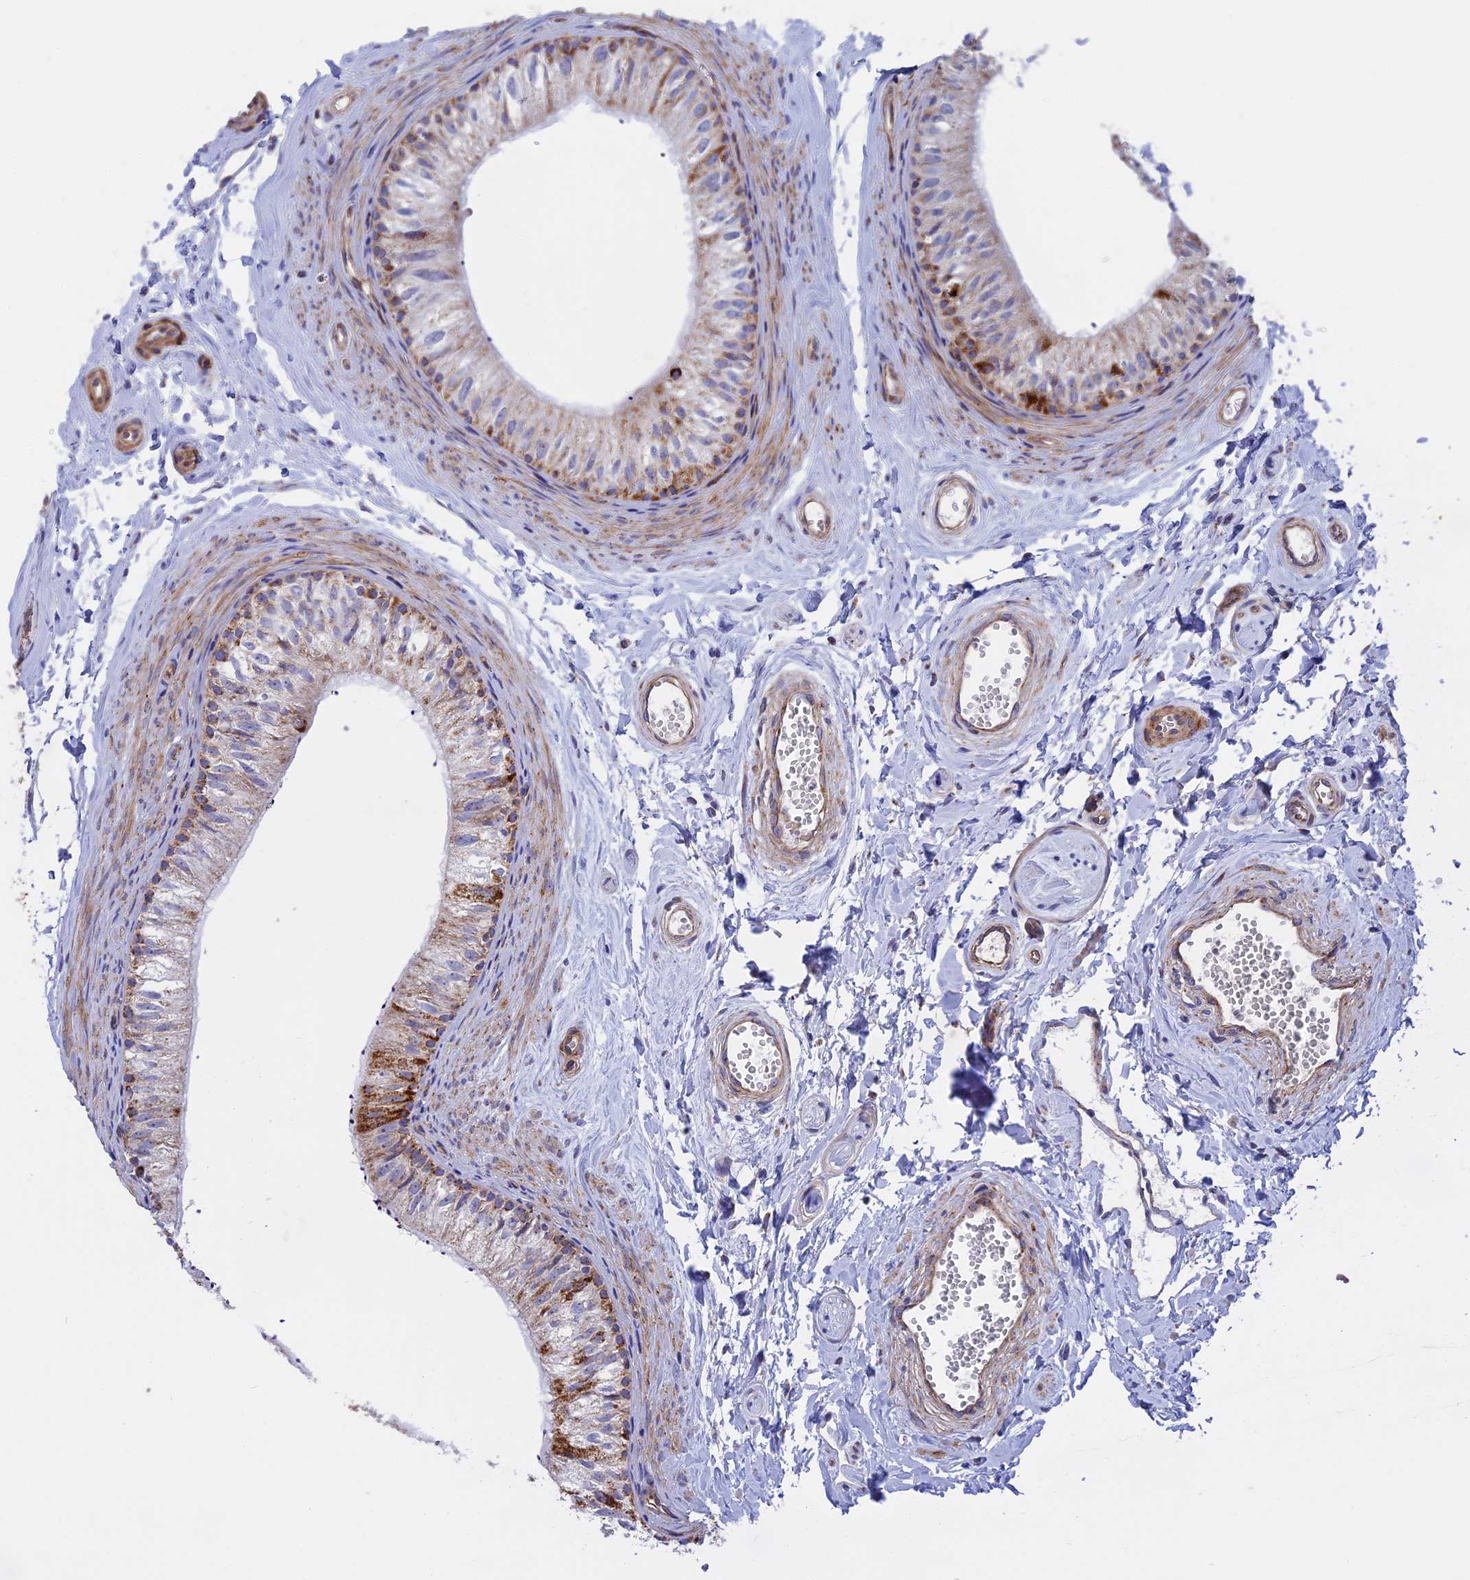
{"staining": {"intensity": "strong", "quantity": "25%-75%", "location": "cytoplasmic/membranous"}, "tissue": "epididymis", "cell_type": "Glandular cells", "image_type": "normal", "snomed": [{"axis": "morphology", "description": "Normal tissue, NOS"}, {"axis": "topography", "description": "Epididymis"}], "caption": "Glandular cells exhibit high levels of strong cytoplasmic/membranous expression in about 25%-75% of cells in normal human epididymis. Ihc stains the protein of interest in brown and the nuclei are stained blue.", "gene": "UQCRB", "patient": {"sex": "male", "age": 56}}